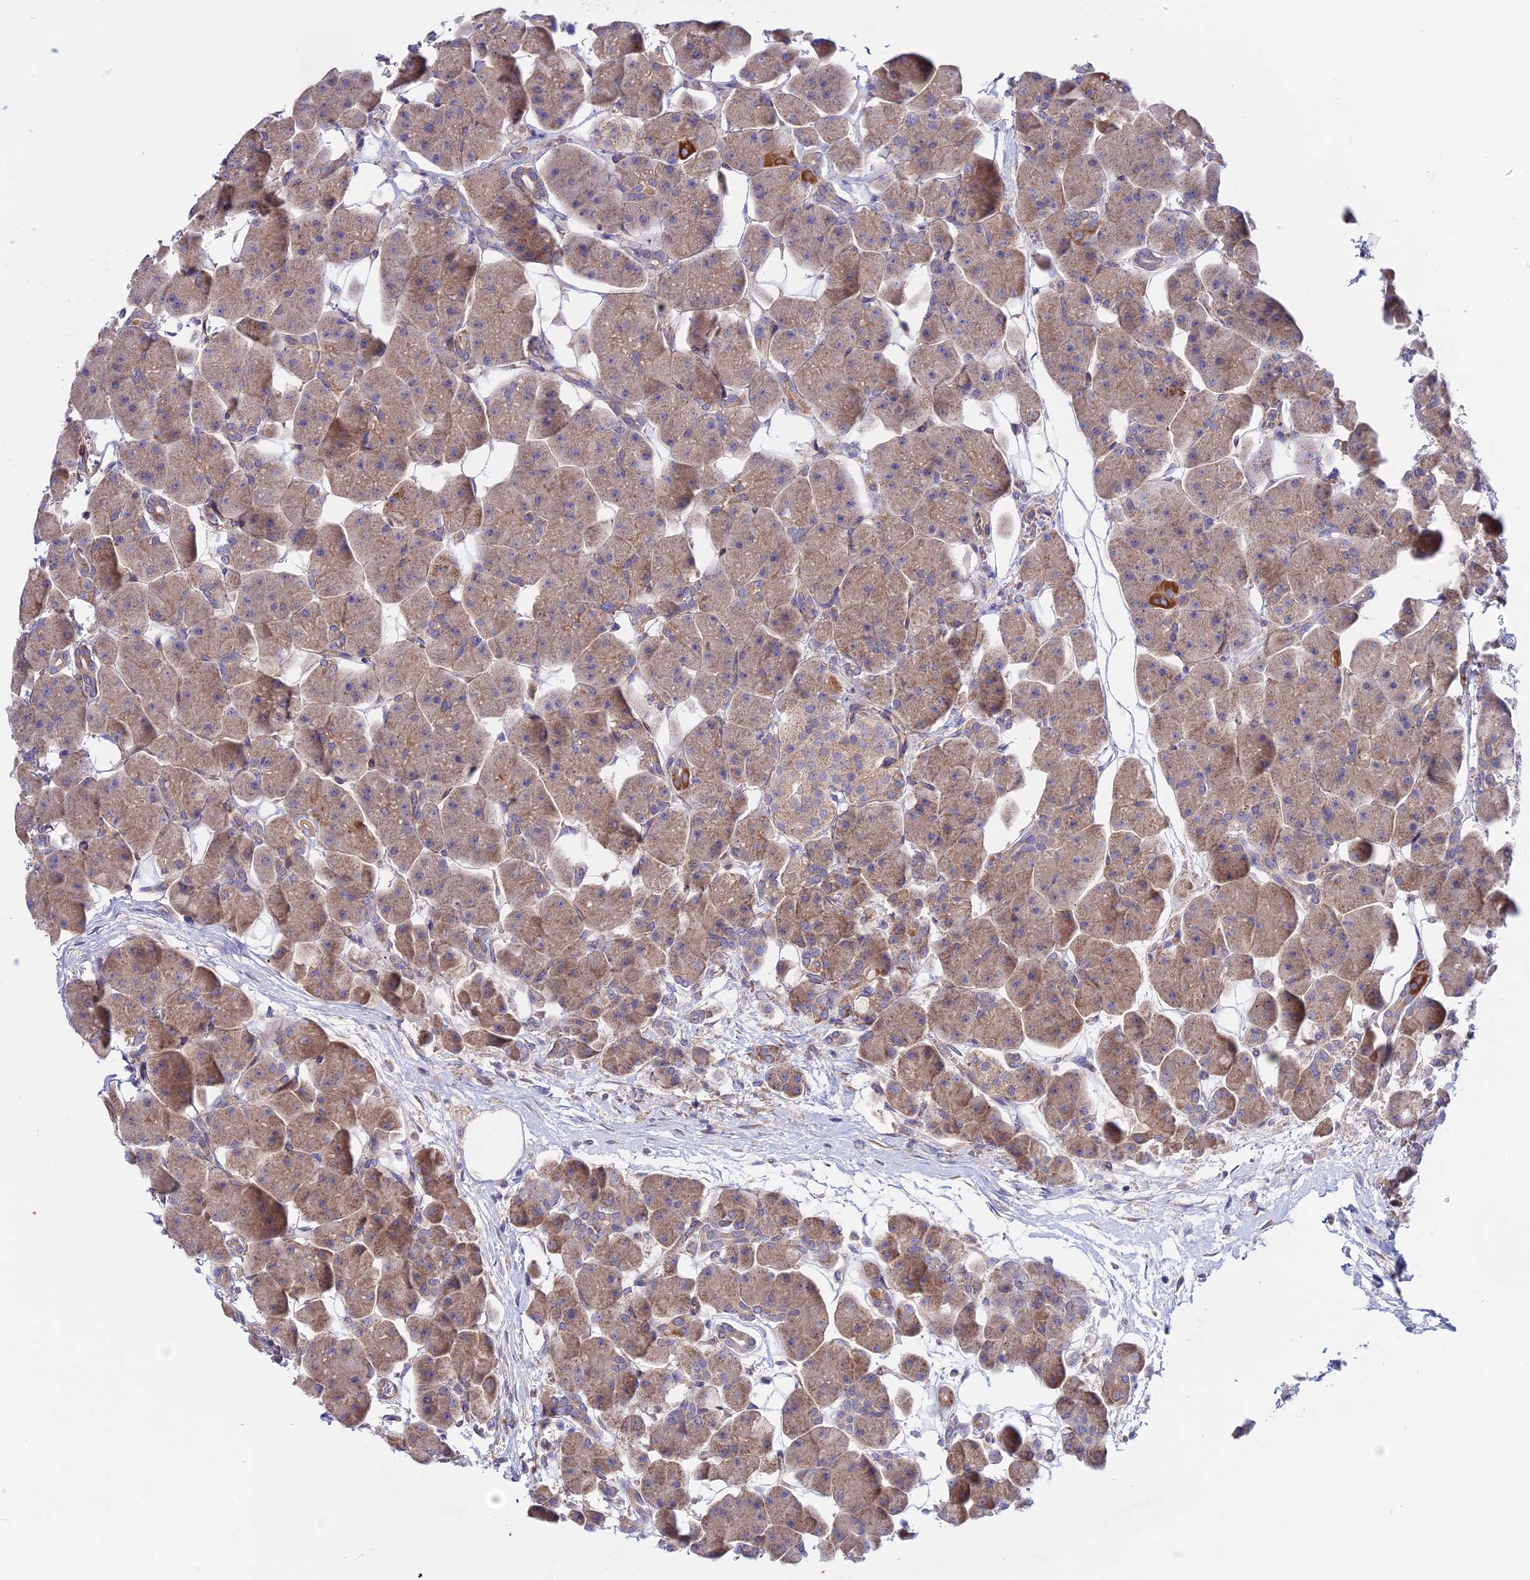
{"staining": {"intensity": "moderate", "quantity": "25%-75%", "location": "cytoplasmic/membranous"}, "tissue": "pancreas", "cell_type": "Exocrine glandular cells", "image_type": "normal", "snomed": [{"axis": "morphology", "description": "Normal tissue, NOS"}, {"axis": "topography", "description": "Pancreas"}], "caption": "Brown immunohistochemical staining in normal human pancreas reveals moderate cytoplasmic/membranous positivity in about 25%-75% of exocrine glandular cells.", "gene": "HYCC1", "patient": {"sex": "male", "age": 66}}